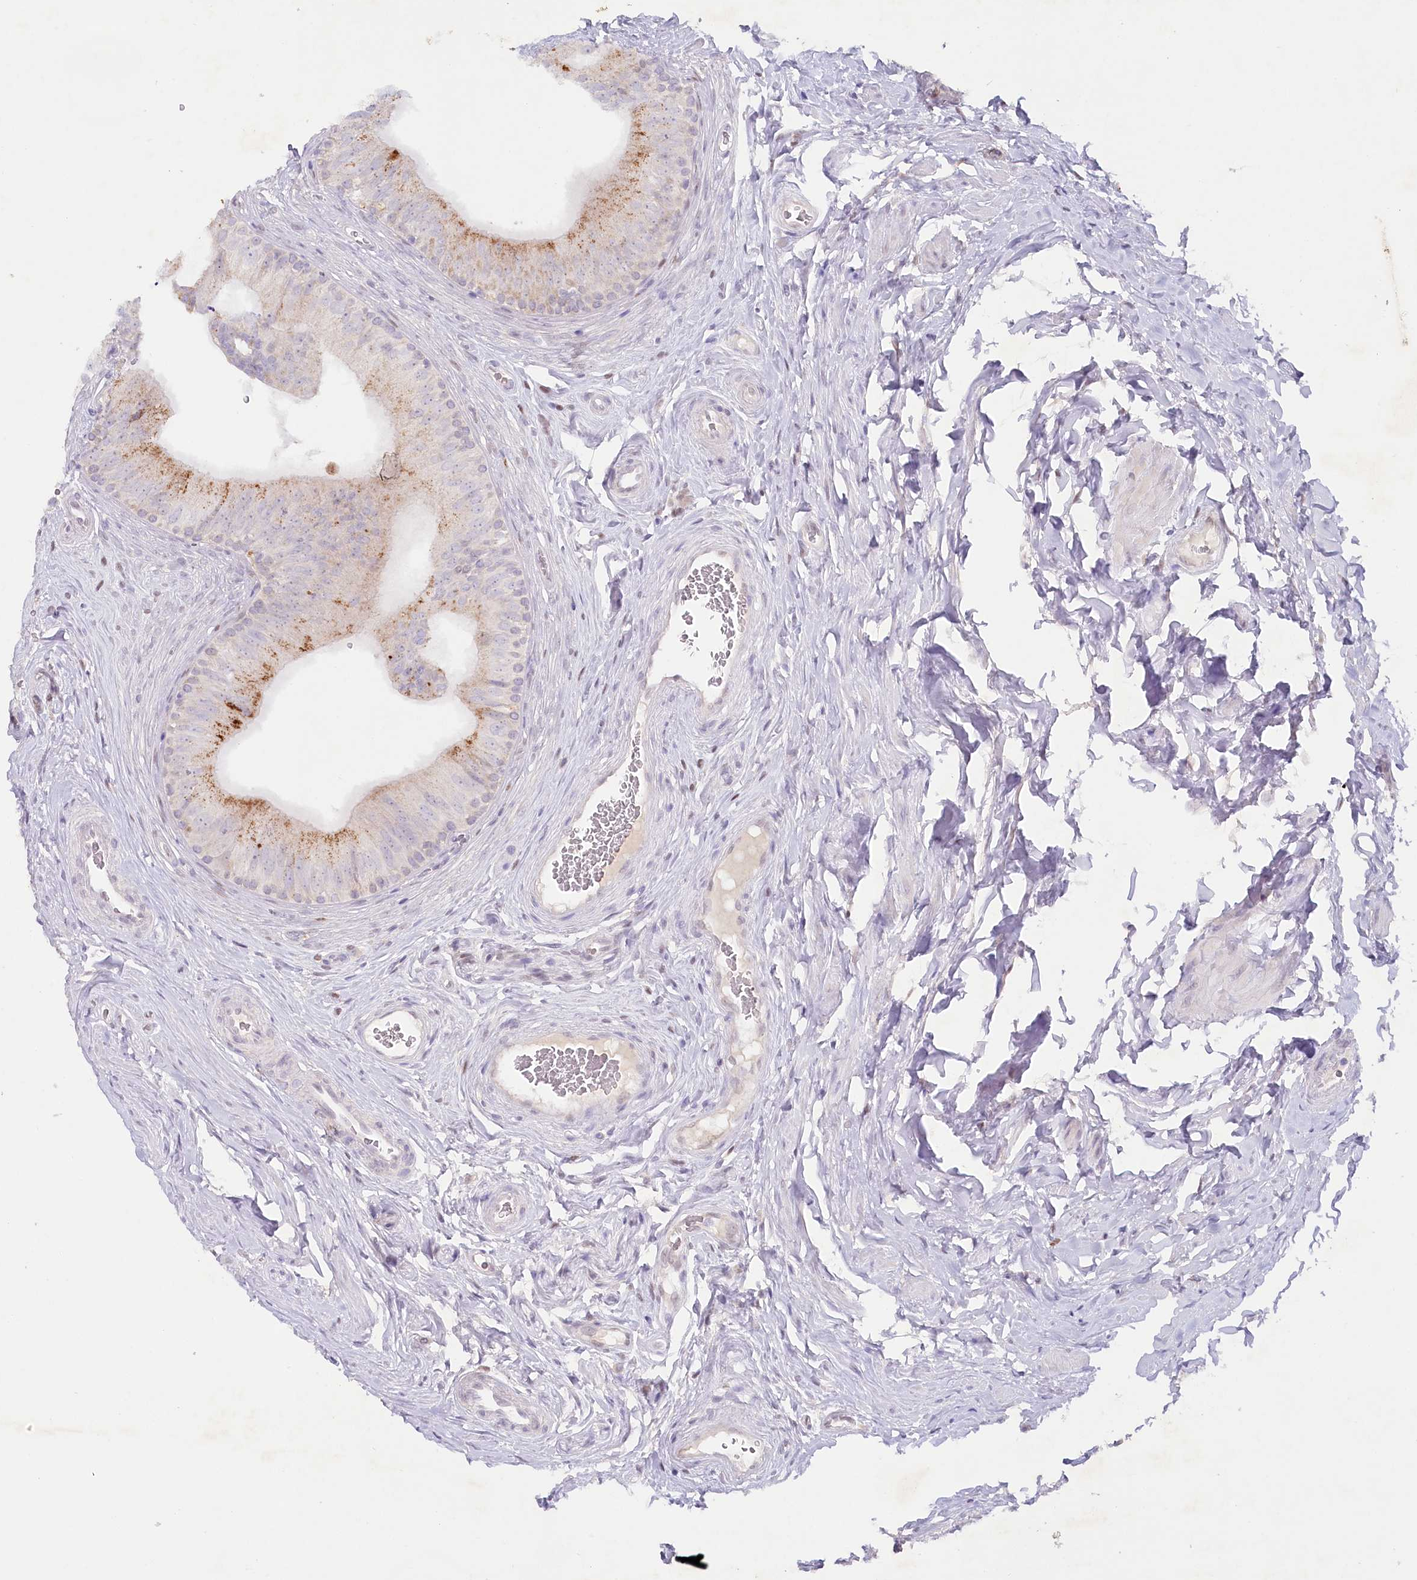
{"staining": {"intensity": "moderate", "quantity": "25%-75%", "location": "cytoplasmic/membranous"}, "tissue": "epididymis", "cell_type": "Glandular cells", "image_type": "normal", "snomed": [{"axis": "morphology", "description": "Normal tissue, NOS"}, {"axis": "topography", "description": "Epididymis"}], "caption": "Protein positivity by IHC reveals moderate cytoplasmic/membranous staining in about 25%-75% of glandular cells in unremarkable epididymis.", "gene": "PSAPL1", "patient": {"sex": "male", "age": 46}}